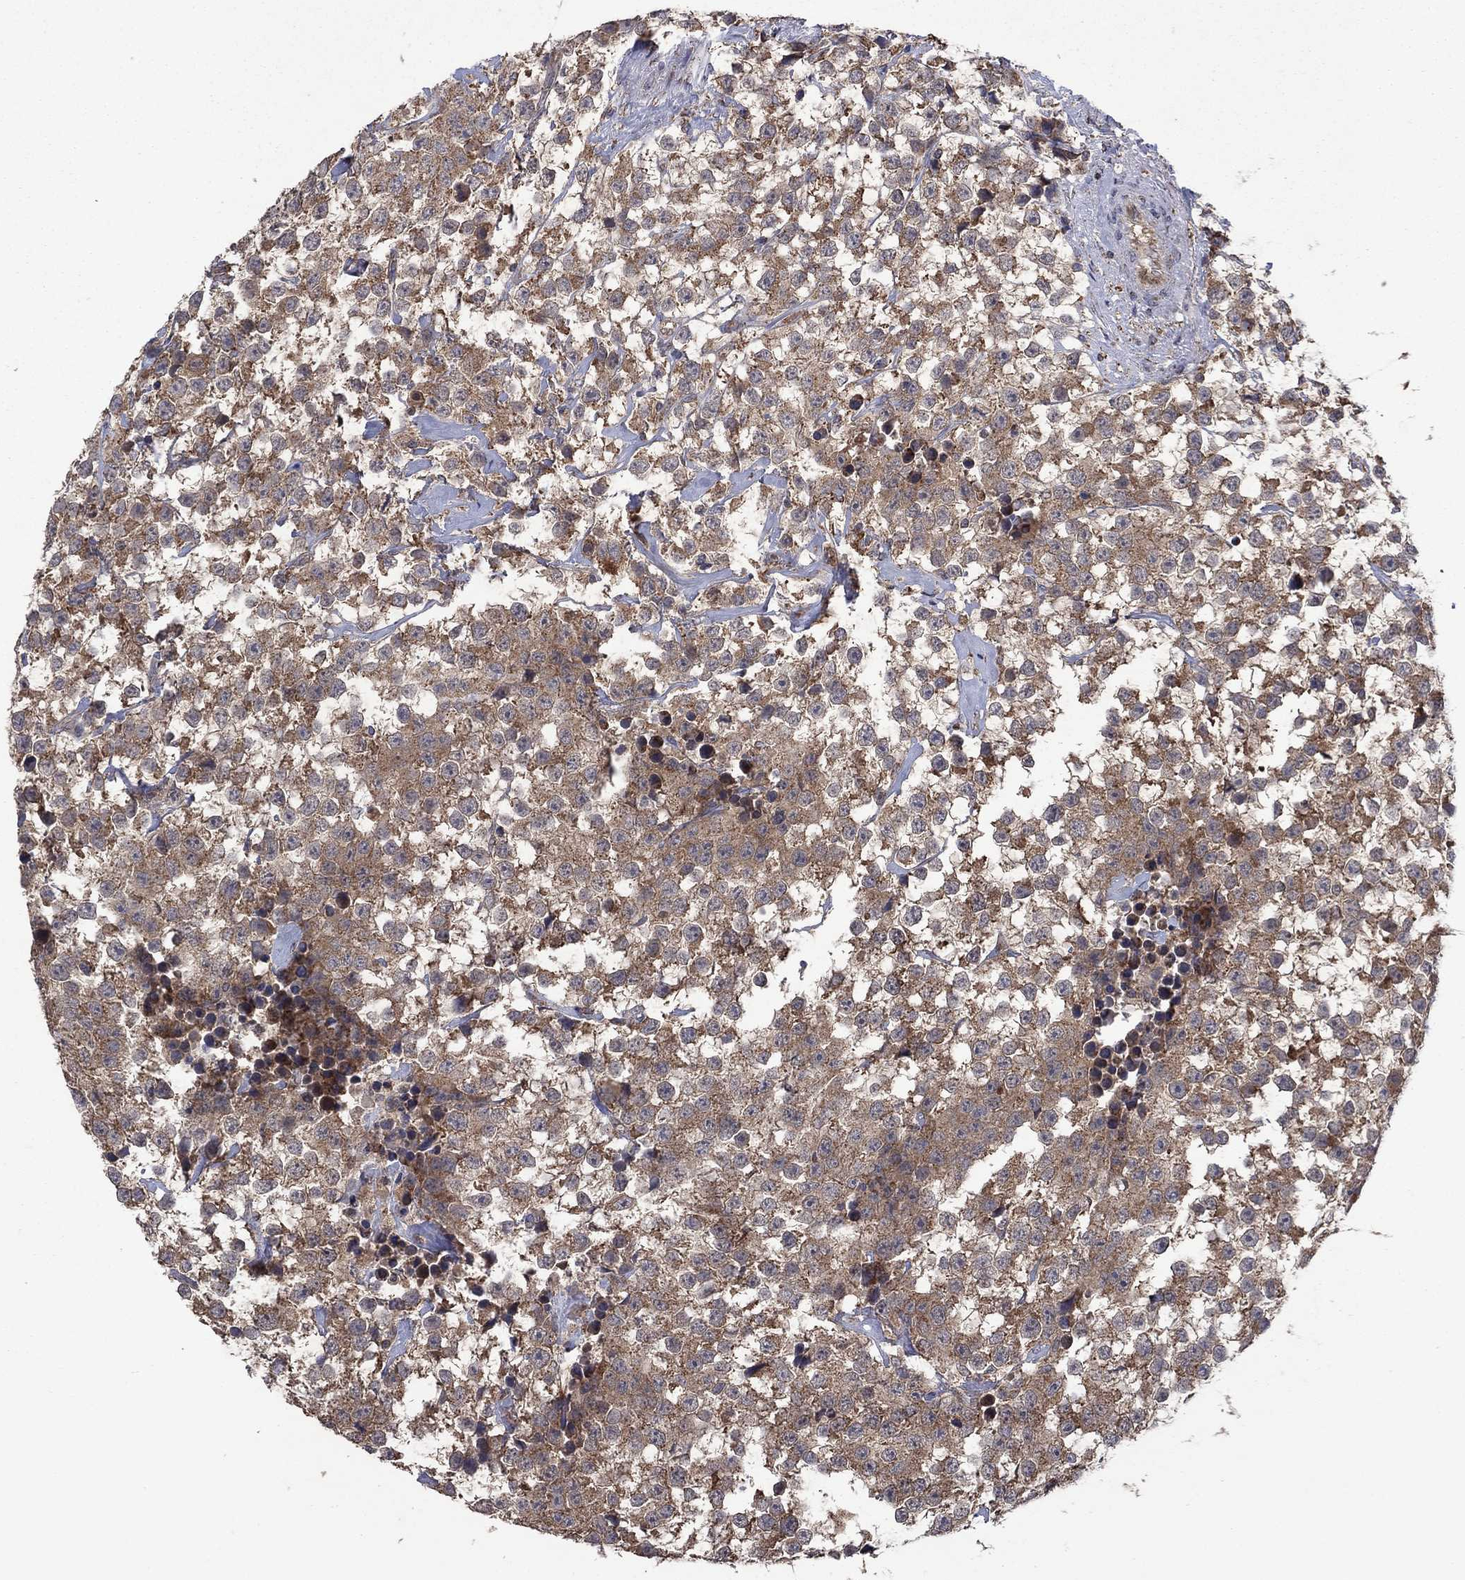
{"staining": {"intensity": "moderate", "quantity": ">75%", "location": "cytoplasmic/membranous"}, "tissue": "testis cancer", "cell_type": "Tumor cells", "image_type": "cancer", "snomed": [{"axis": "morphology", "description": "Seminoma, NOS"}, {"axis": "topography", "description": "Testis"}], "caption": "IHC staining of testis cancer (seminoma), which exhibits medium levels of moderate cytoplasmic/membranous expression in approximately >75% of tumor cells indicating moderate cytoplasmic/membranous protein positivity. The staining was performed using DAB (brown) for protein detection and nuclei were counterstained in hematoxylin (blue).", "gene": "DPH1", "patient": {"sex": "male", "age": 59}}